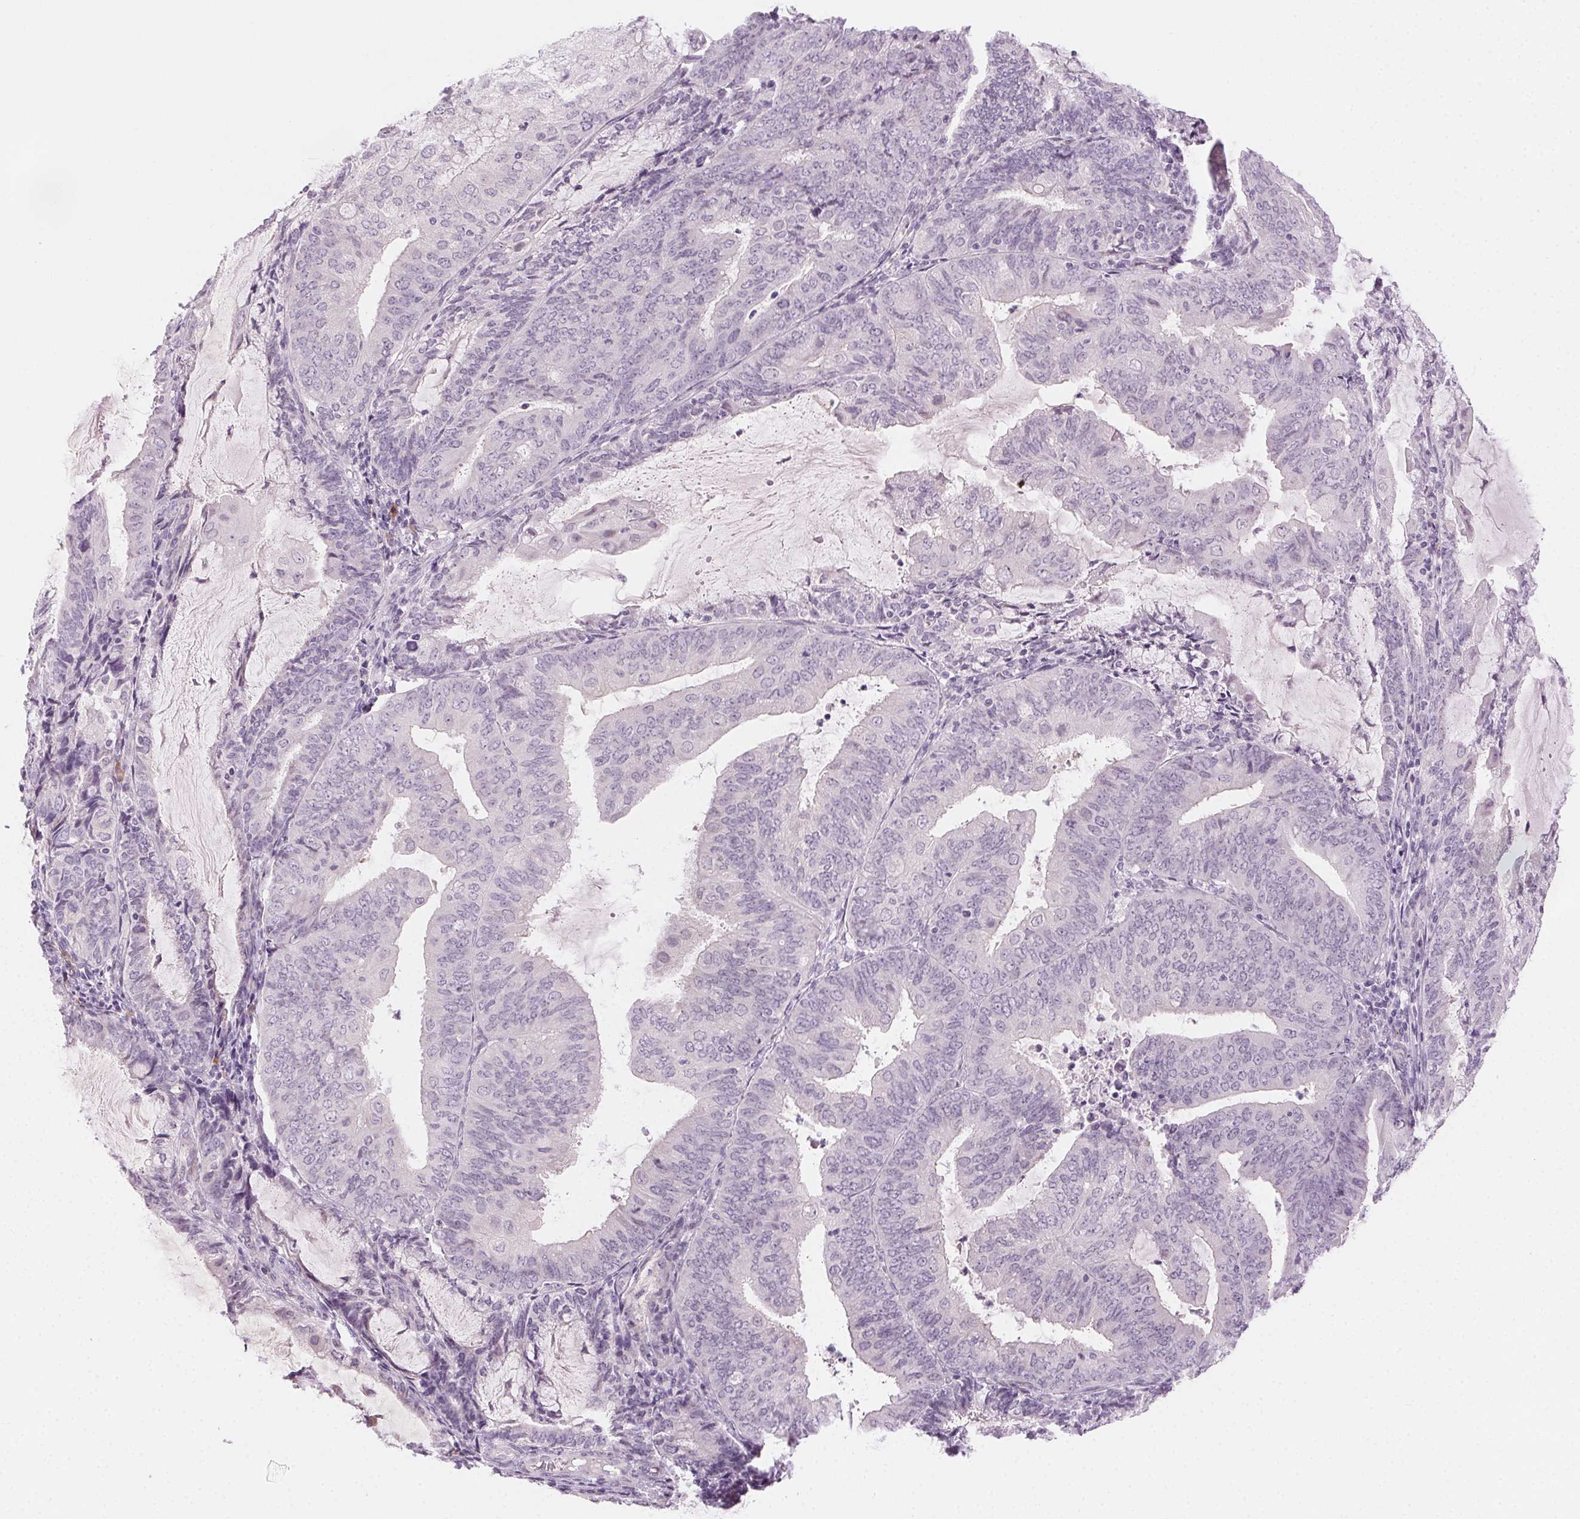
{"staining": {"intensity": "negative", "quantity": "none", "location": "none"}, "tissue": "endometrial cancer", "cell_type": "Tumor cells", "image_type": "cancer", "snomed": [{"axis": "morphology", "description": "Adenocarcinoma, NOS"}, {"axis": "topography", "description": "Endometrium"}], "caption": "High power microscopy image of an immunohistochemistry micrograph of endometrial cancer (adenocarcinoma), revealing no significant staining in tumor cells.", "gene": "HSF5", "patient": {"sex": "female", "age": 81}}